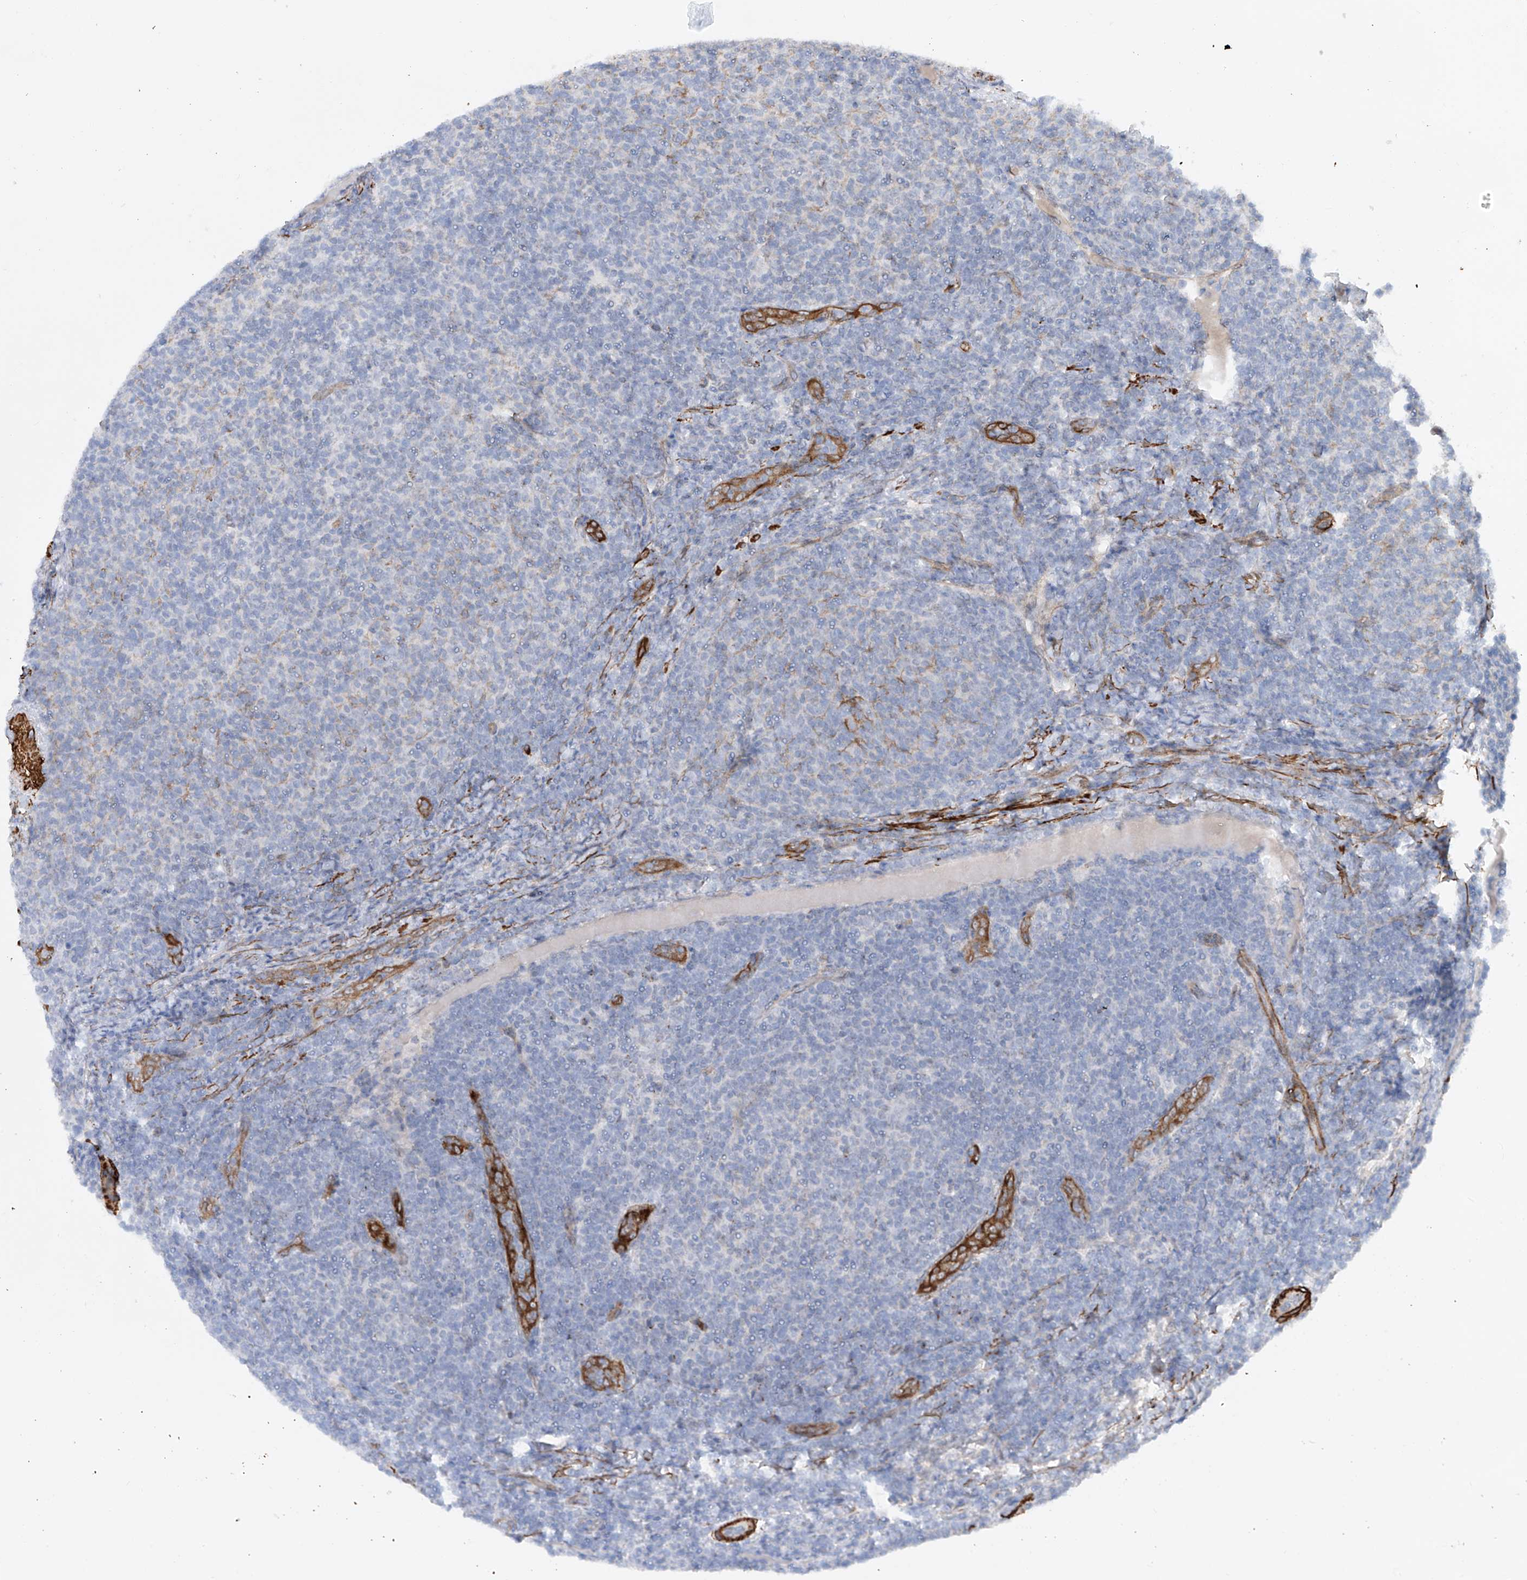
{"staining": {"intensity": "negative", "quantity": "none", "location": "none"}, "tissue": "lymphoma", "cell_type": "Tumor cells", "image_type": "cancer", "snomed": [{"axis": "morphology", "description": "Malignant lymphoma, non-Hodgkin's type, Low grade"}, {"axis": "topography", "description": "Lymph node"}], "caption": "Immunohistochemistry (IHC) image of human lymphoma stained for a protein (brown), which demonstrates no positivity in tumor cells. (Immunohistochemistry, brightfield microscopy, high magnification).", "gene": "ZNF490", "patient": {"sex": "male", "age": 66}}